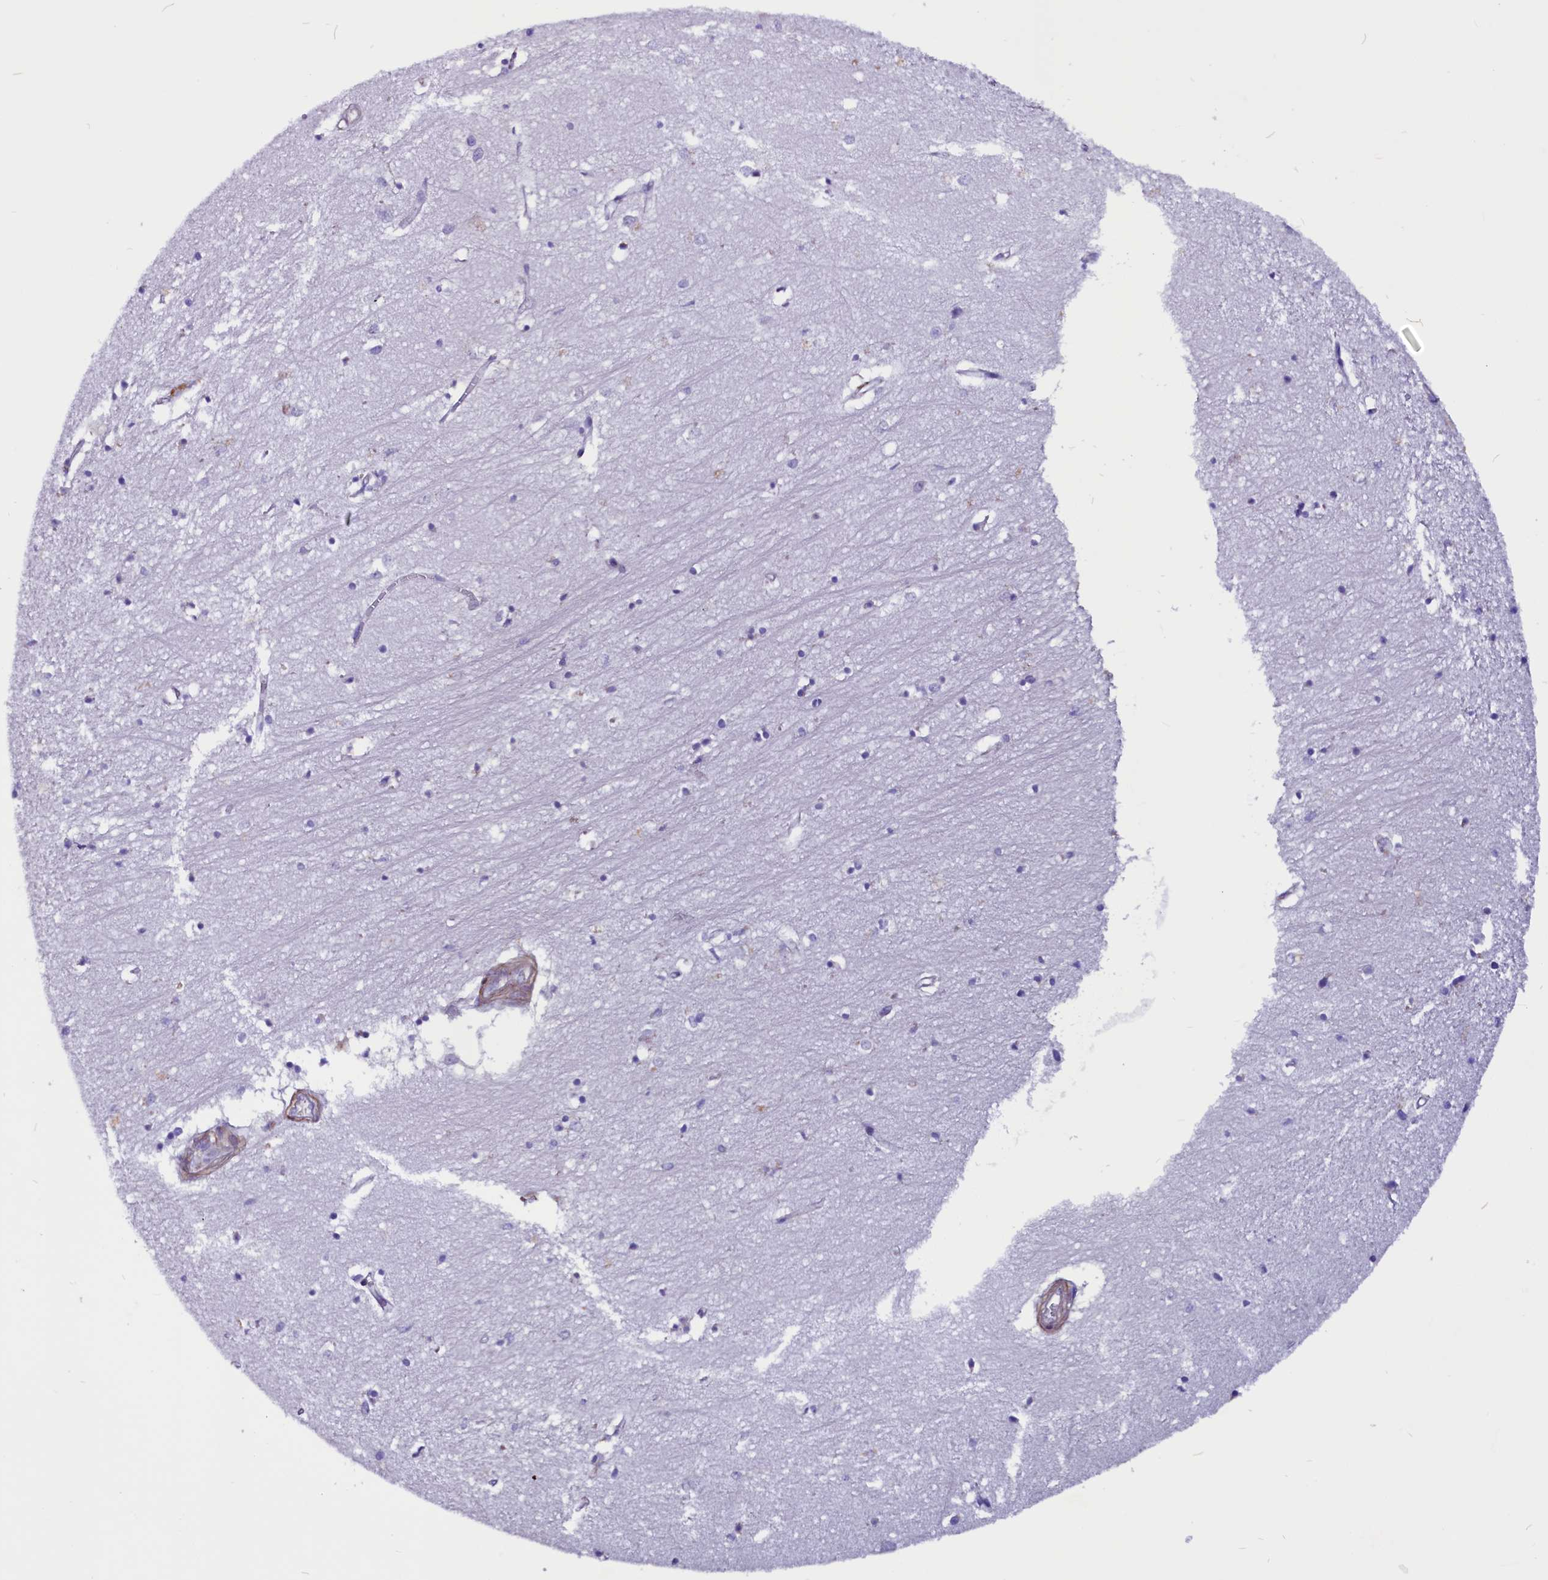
{"staining": {"intensity": "negative", "quantity": "none", "location": "none"}, "tissue": "hippocampus", "cell_type": "Glial cells", "image_type": "normal", "snomed": [{"axis": "morphology", "description": "Normal tissue, NOS"}, {"axis": "topography", "description": "Hippocampus"}], "caption": "DAB (3,3'-diaminobenzidine) immunohistochemical staining of normal human hippocampus exhibits no significant staining in glial cells.", "gene": "ZNF749", "patient": {"sex": "female", "age": 64}}